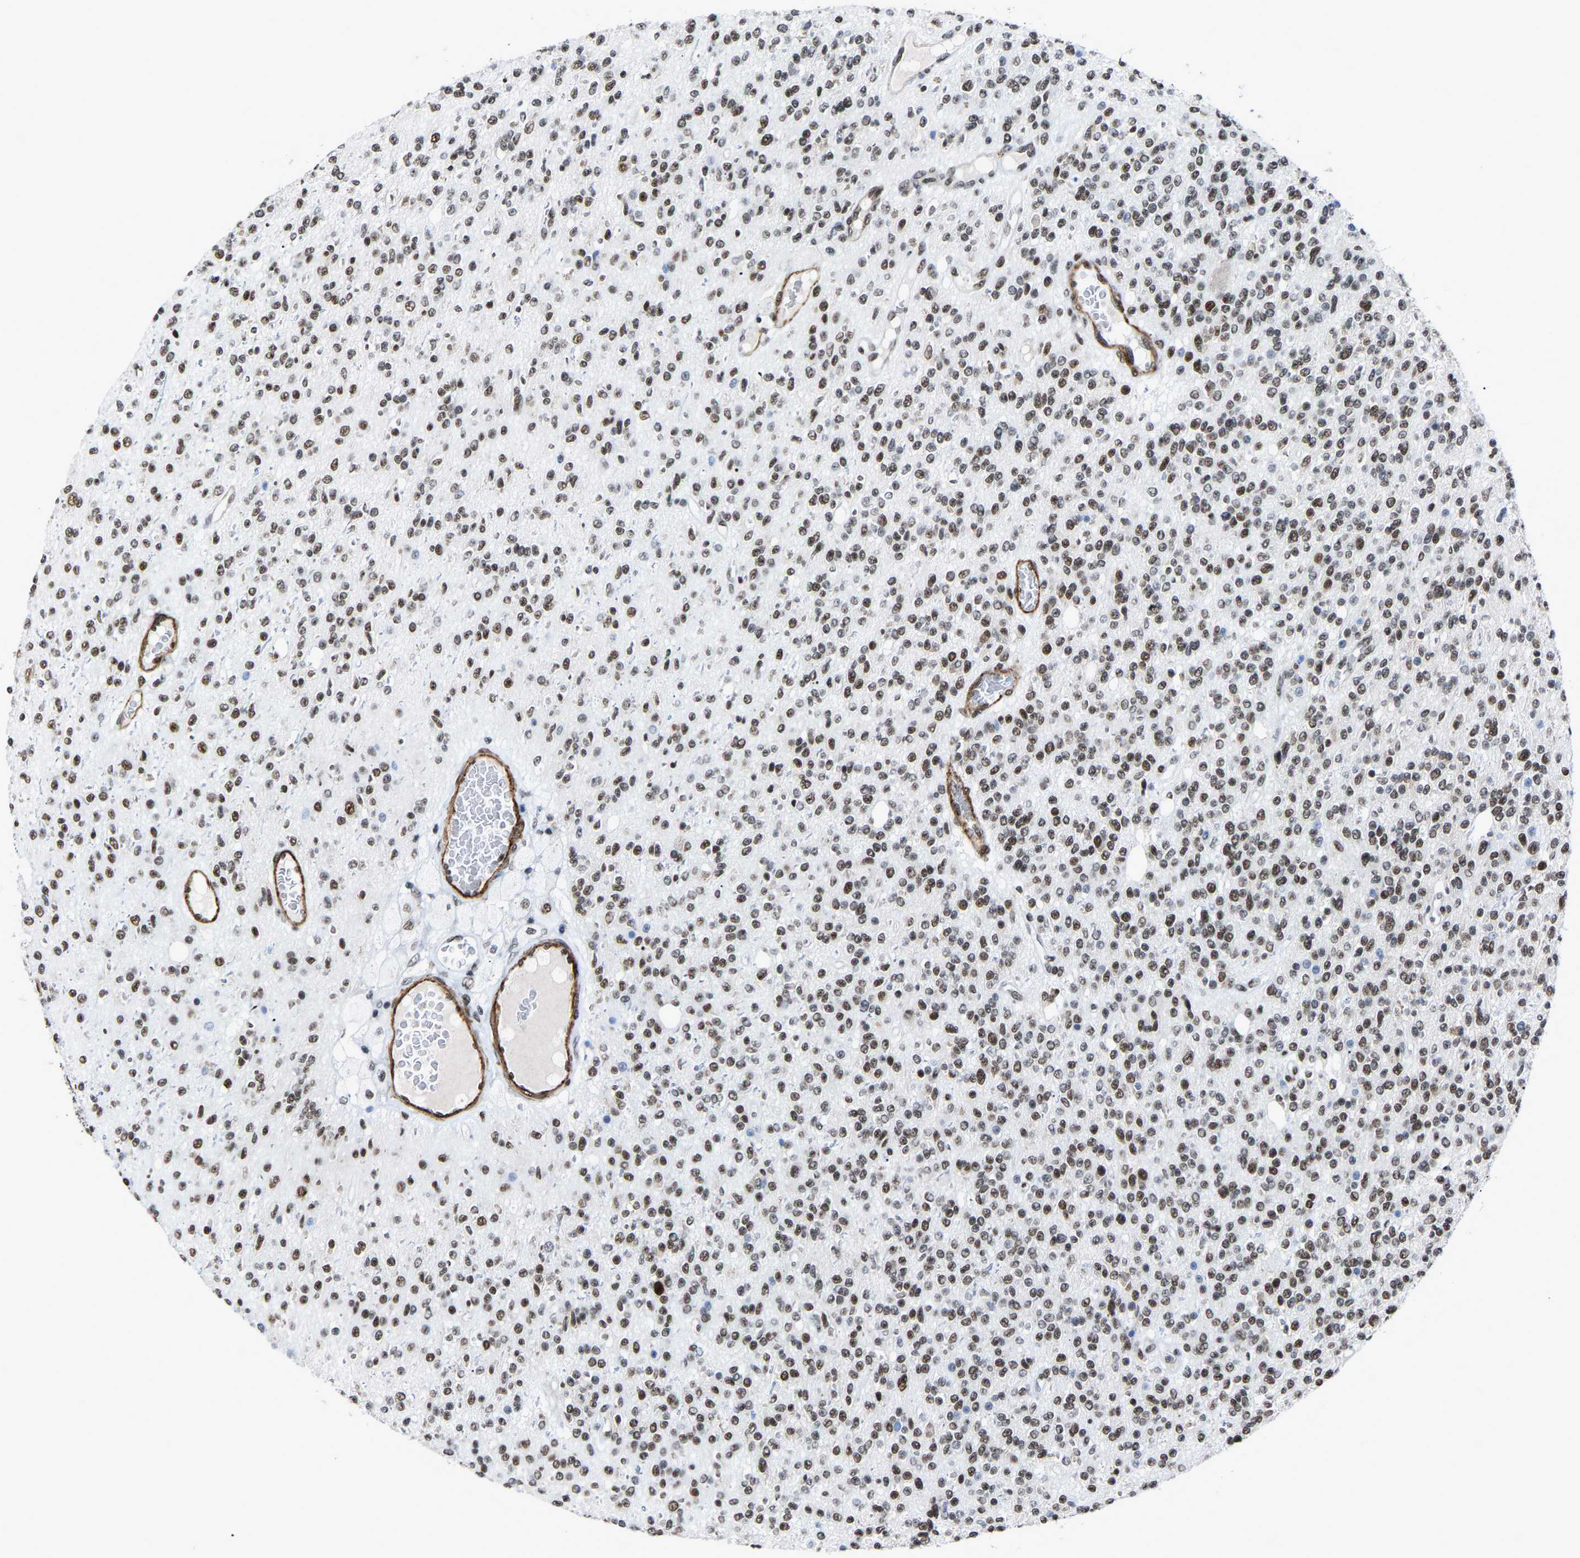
{"staining": {"intensity": "moderate", "quantity": ">75%", "location": "nuclear"}, "tissue": "glioma", "cell_type": "Tumor cells", "image_type": "cancer", "snomed": [{"axis": "morphology", "description": "Glioma, malignant, High grade"}, {"axis": "topography", "description": "Brain"}], "caption": "Glioma tissue reveals moderate nuclear staining in about >75% of tumor cells (Brightfield microscopy of DAB IHC at high magnification).", "gene": "DDX5", "patient": {"sex": "male", "age": 34}}